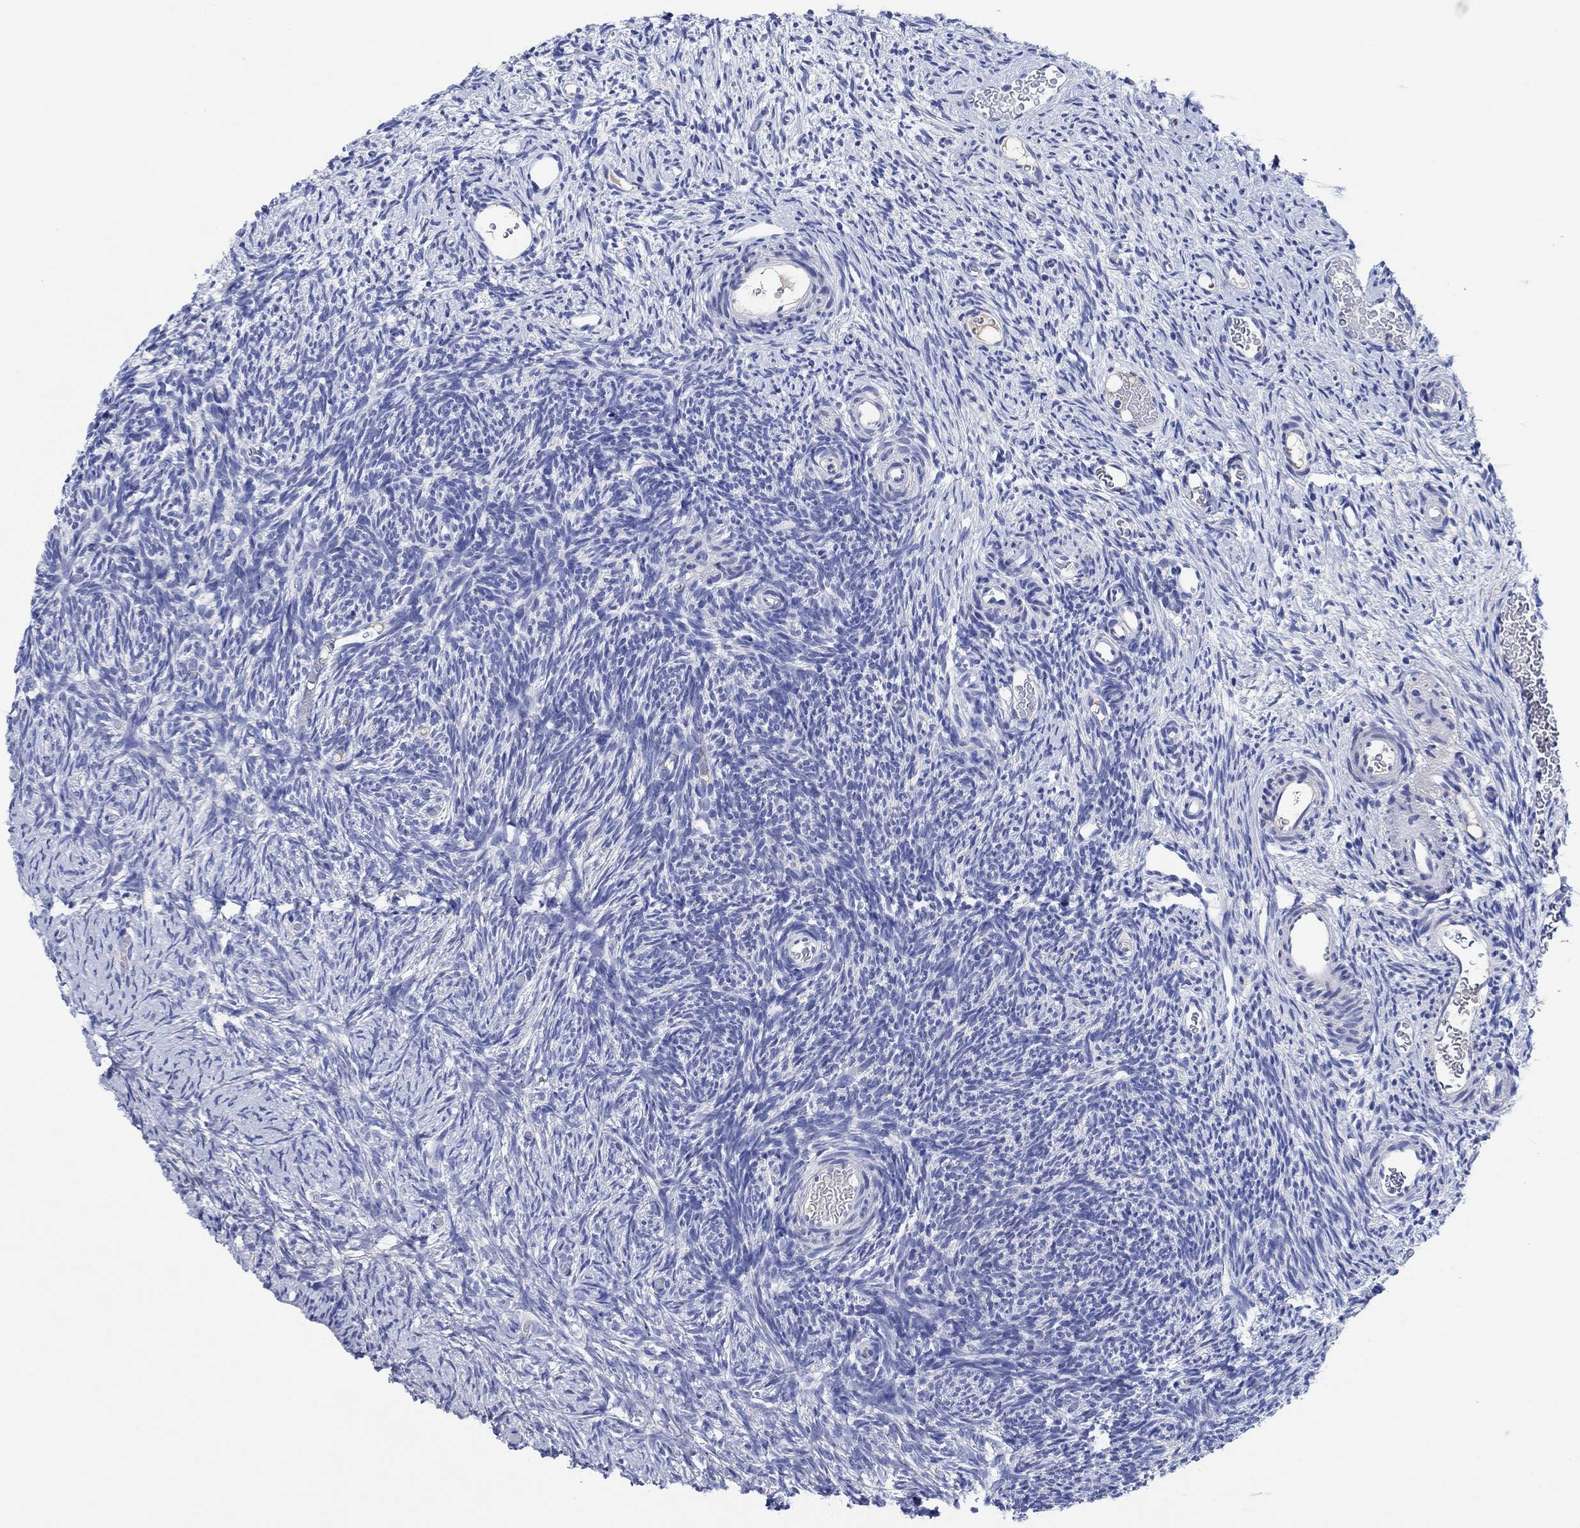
{"staining": {"intensity": "negative", "quantity": "none", "location": "none"}, "tissue": "ovary", "cell_type": "Follicle cells", "image_type": "normal", "snomed": [{"axis": "morphology", "description": "Normal tissue, NOS"}, {"axis": "topography", "description": "Ovary"}], "caption": "Follicle cells show no significant protein staining in unremarkable ovary. (Brightfield microscopy of DAB immunohistochemistry (IHC) at high magnification).", "gene": "CPNE6", "patient": {"sex": "female", "age": 39}}